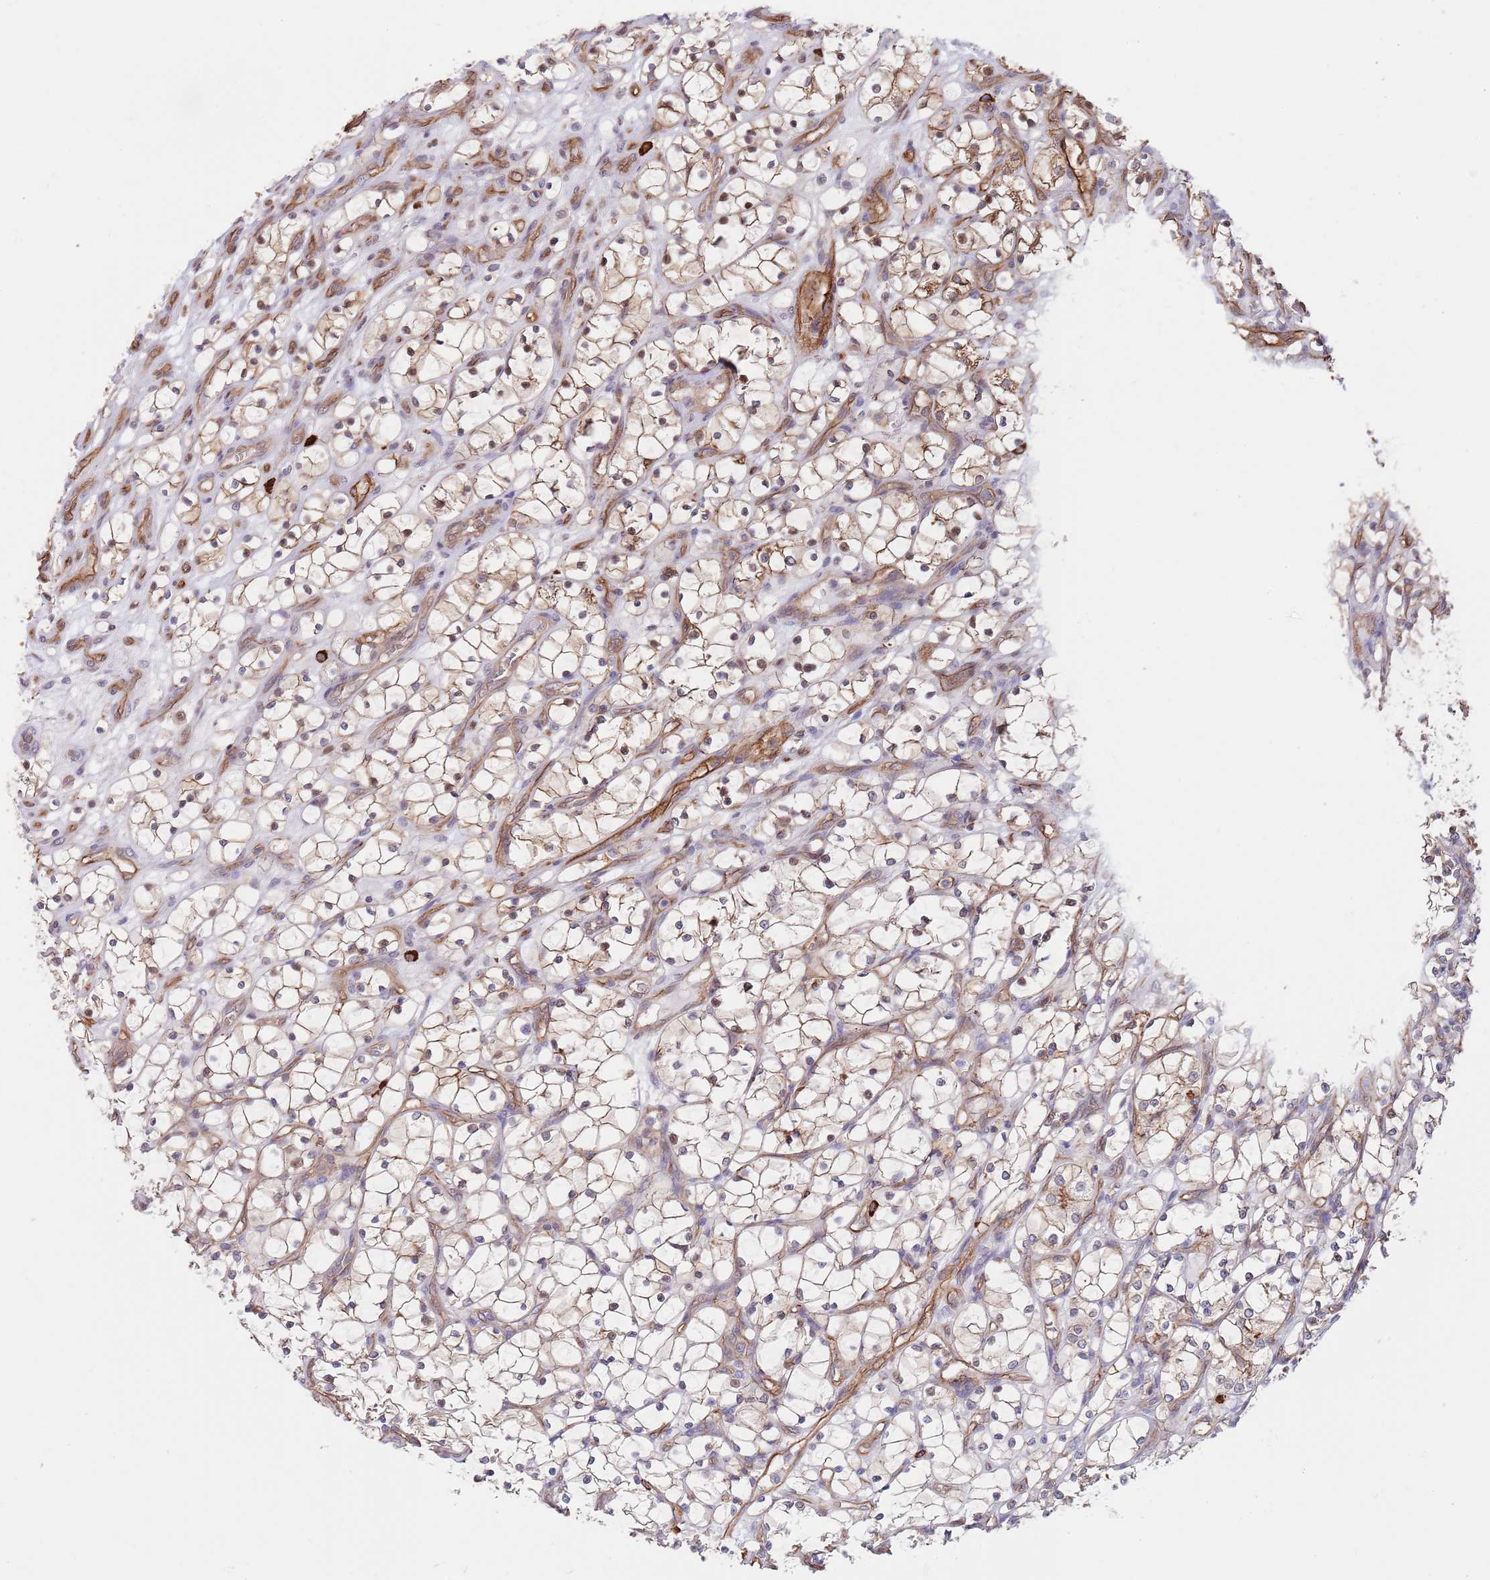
{"staining": {"intensity": "weak", "quantity": "25%-75%", "location": "cytoplasmic/membranous"}, "tissue": "renal cancer", "cell_type": "Tumor cells", "image_type": "cancer", "snomed": [{"axis": "morphology", "description": "Adenocarcinoma, NOS"}, {"axis": "topography", "description": "Kidney"}], "caption": "Tumor cells exhibit low levels of weak cytoplasmic/membranous expression in approximately 25%-75% of cells in human renal cancer (adenocarcinoma).", "gene": "BPNT1", "patient": {"sex": "female", "age": 69}}